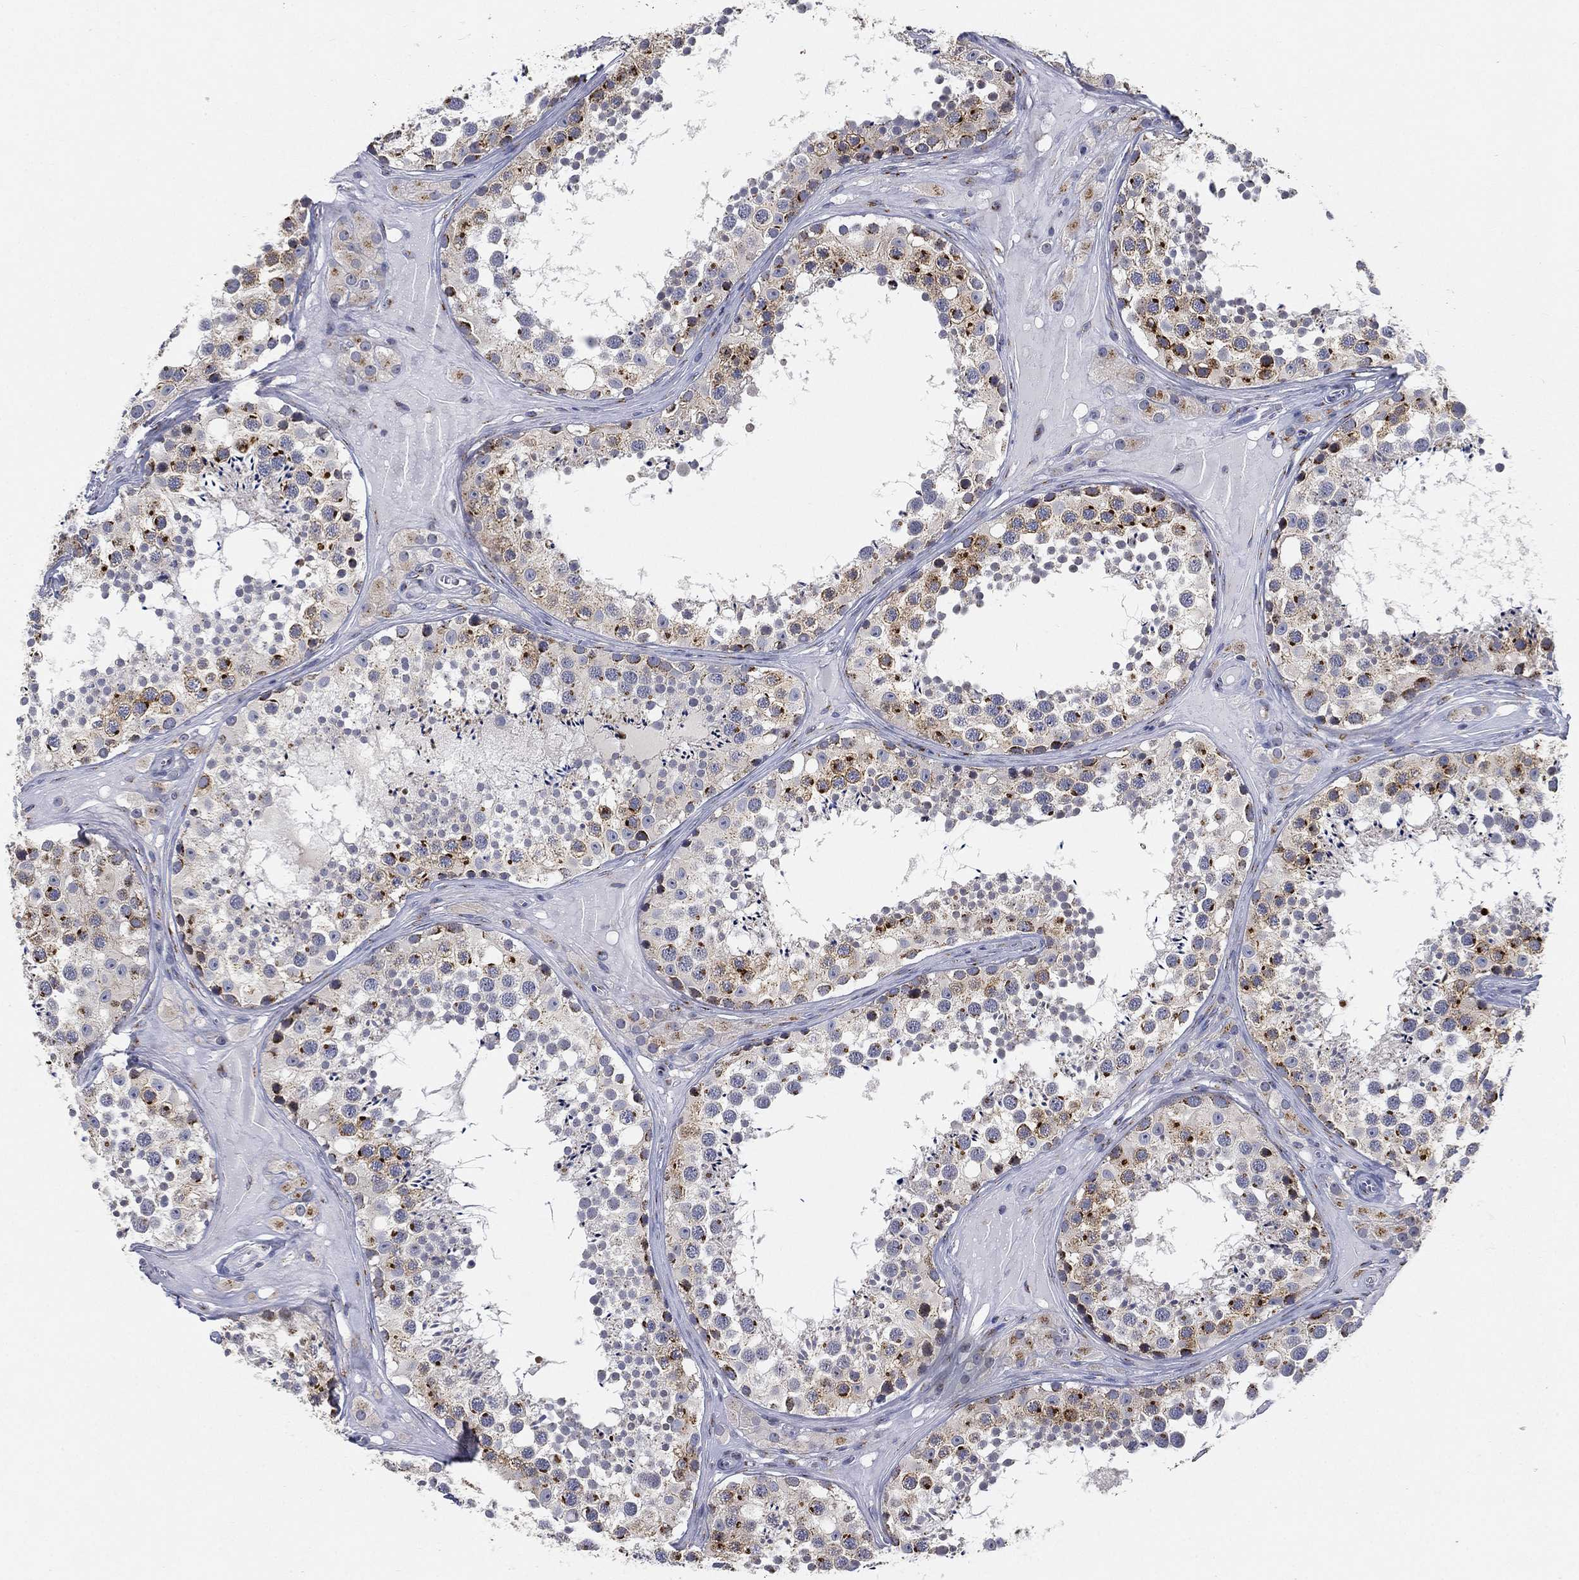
{"staining": {"intensity": "strong", "quantity": "25%-75%", "location": "cytoplasmic/membranous"}, "tissue": "testis", "cell_type": "Cells in seminiferous ducts", "image_type": "normal", "snomed": [{"axis": "morphology", "description": "Normal tissue, NOS"}, {"axis": "topography", "description": "Testis"}], "caption": "Testis stained with immunohistochemistry (IHC) demonstrates strong cytoplasmic/membranous expression in approximately 25%-75% of cells in seminiferous ducts. (DAB IHC with brightfield microscopy, high magnification).", "gene": "TICAM1", "patient": {"sex": "male", "age": 31}}